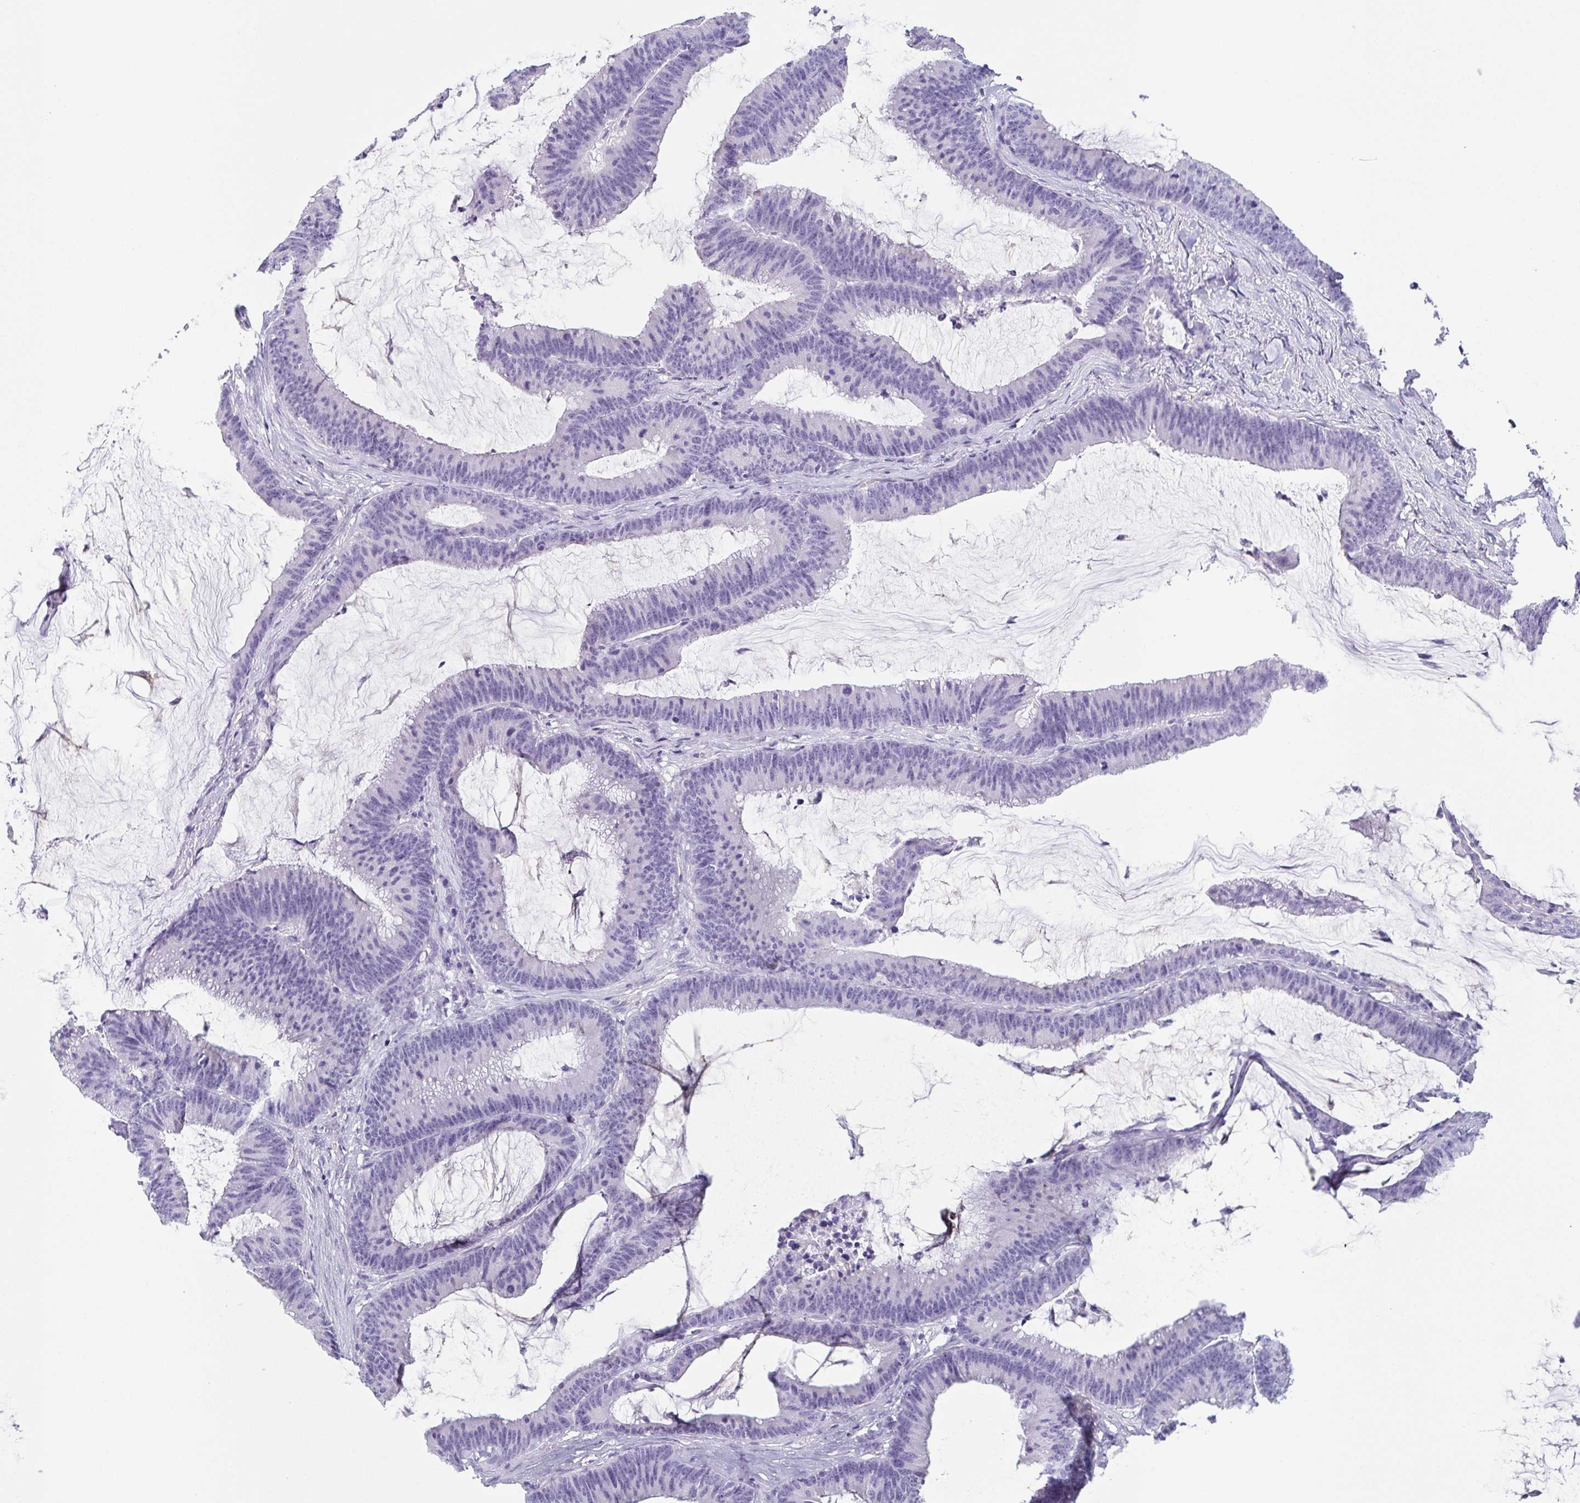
{"staining": {"intensity": "negative", "quantity": "none", "location": "none"}, "tissue": "colorectal cancer", "cell_type": "Tumor cells", "image_type": "cancer", "snomed": [{"axis": "morphology", "description": "Adenocarcinoma, NOS"}, {"axis": "topography", "description": "Colon"}], "caption": "Colorectal cancer (adenocarcinoma) was stained to show a protein in brown. There is no significant positivity in tumor cells.", "gene": "PRR27", "patient": {"sex": "female", "age": 78}}